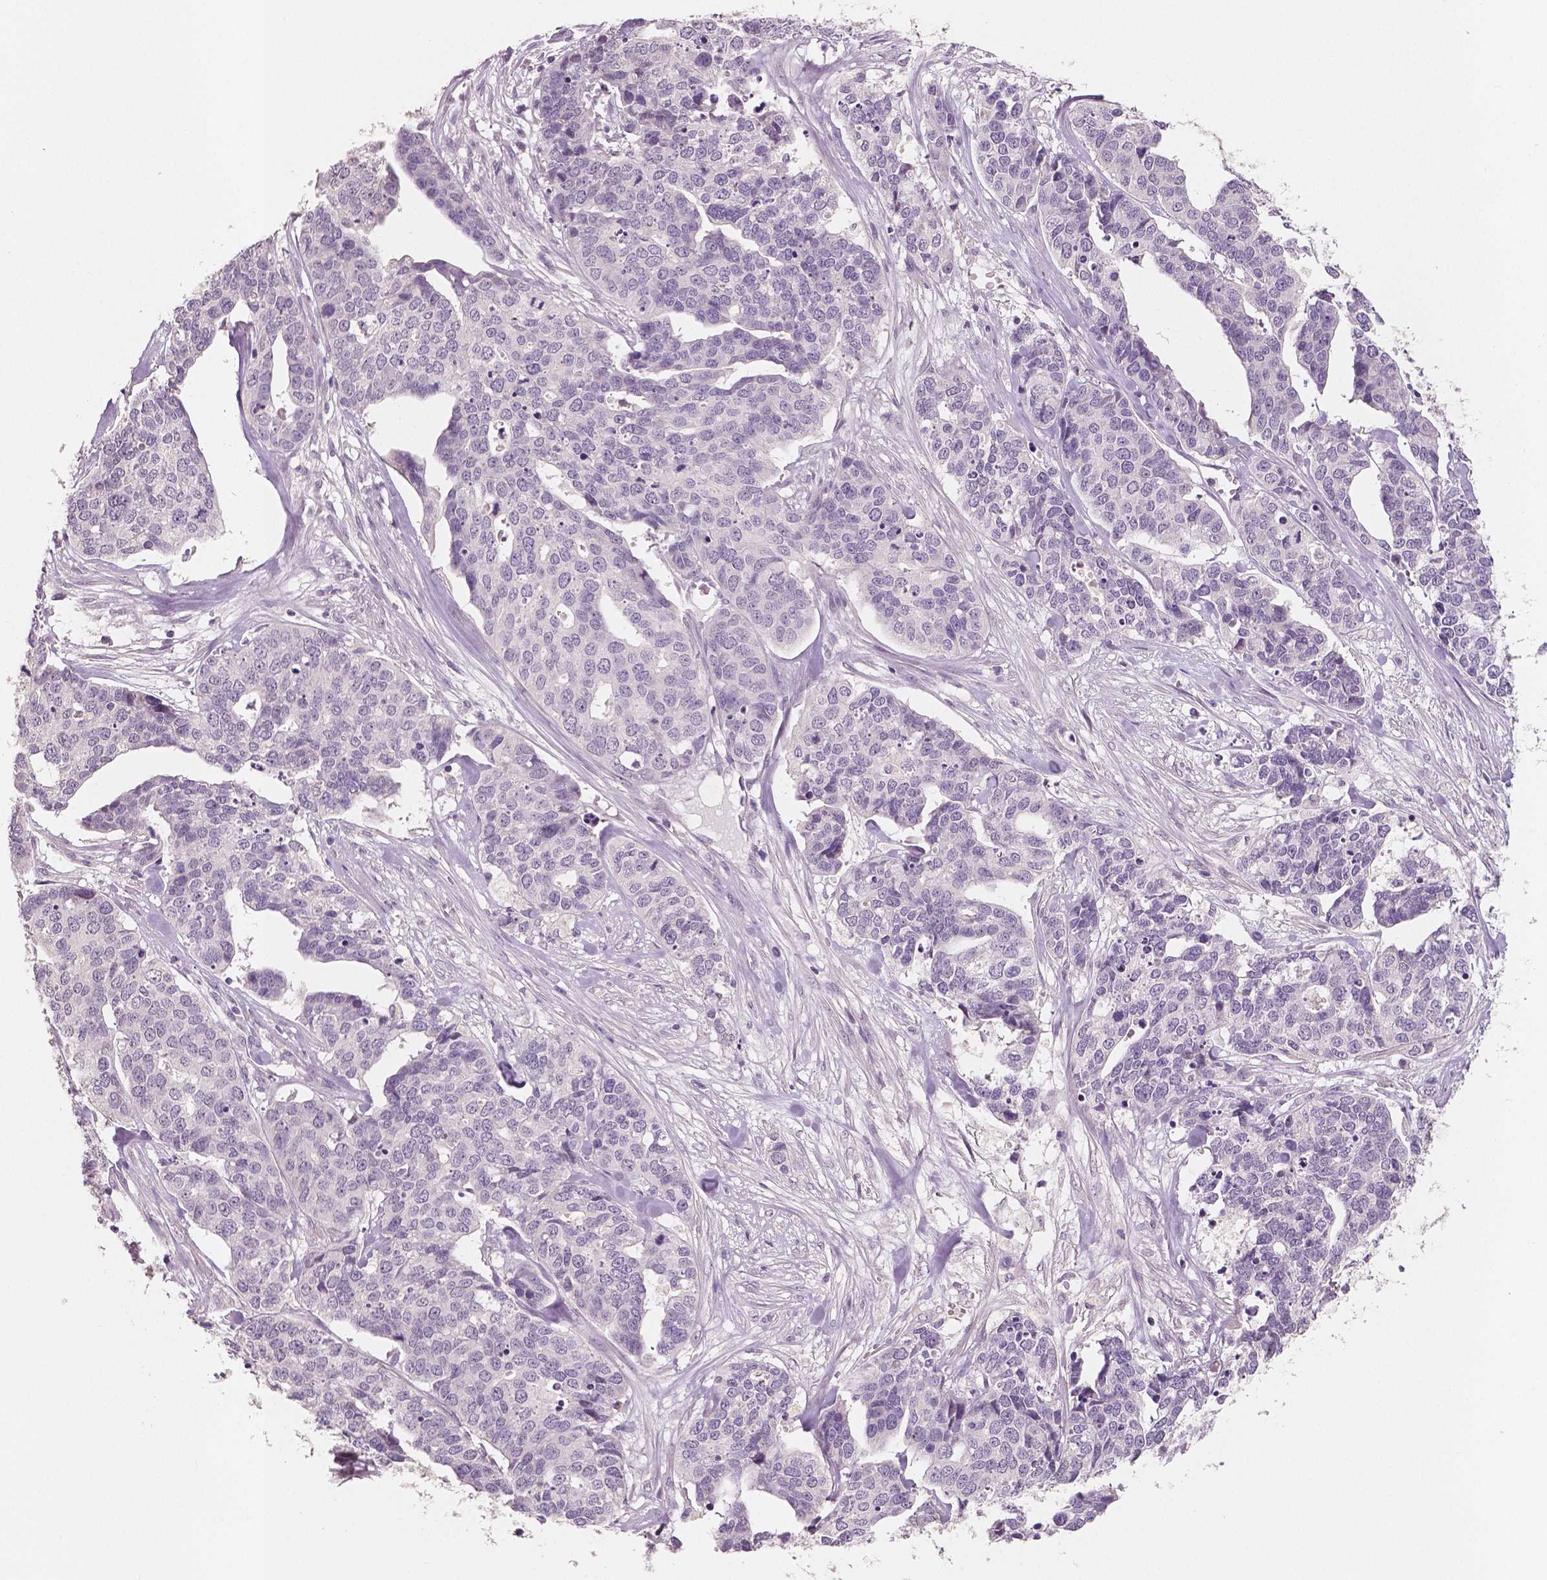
{"staining": {"intensity": "negative", "quantity": "none", "location": "none"}, "tissue": "ovarian cancer", "cell_type": "Tumor cells", "image_type": "cancer", "snomed": [{"axis": "morphology", "description": "Carcinoma, endometroid"}, {"axis": "topography", "description": "Ovary"}], "caption": "IHC photomicrograph of human endometroid carcinoma (ovarian) stained for a protein (brown), which exhibits no expression in tumor cells.", "gene": "KIT", "patient": {"sex": "female", "age": 65}}